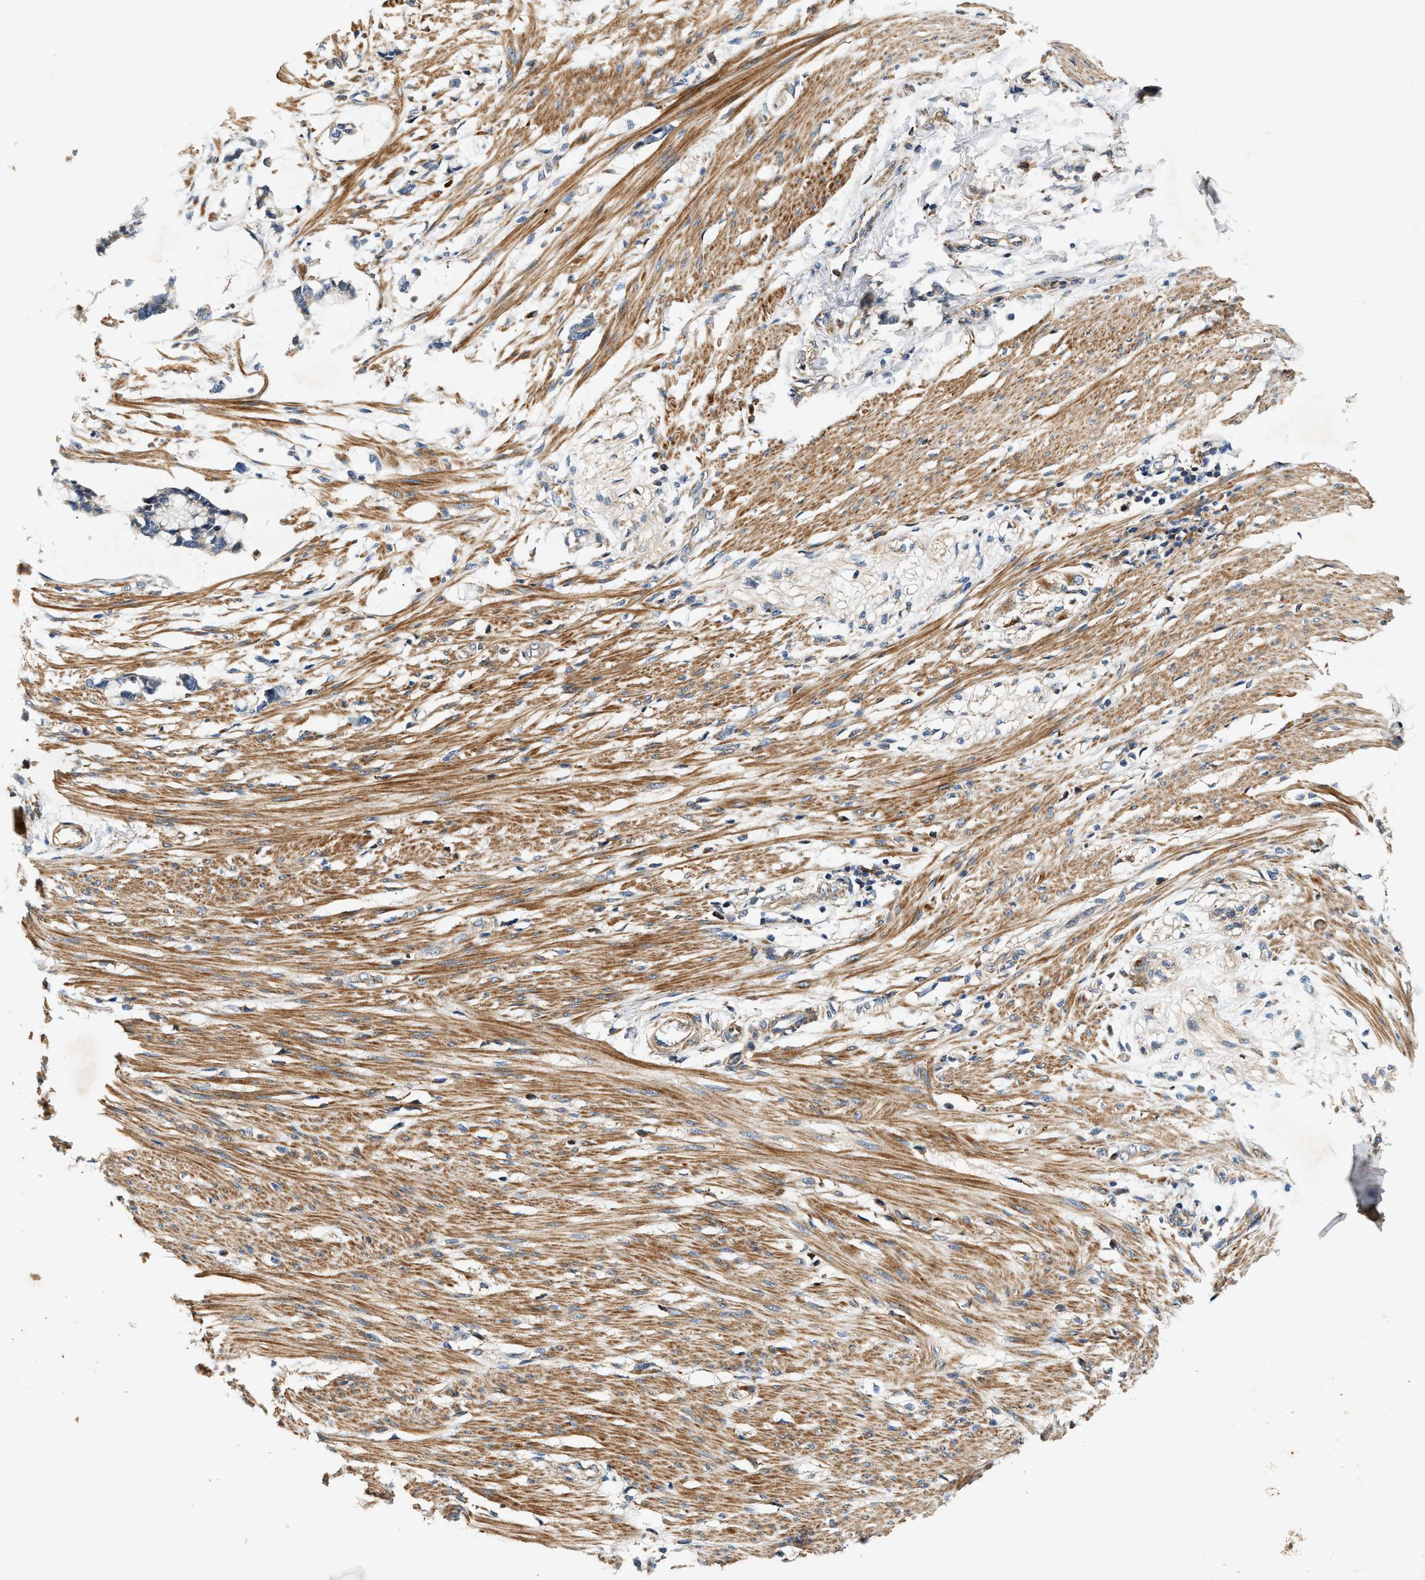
{"staining": {"intensity": "moderate", "quantity": ">75%", "location": "cytoplasmic/membranous"}, "tissue": "smooth muscle", "cell_type": "Smooth muscle cells", "image_type": "normal", "snomed": [{"axis": "morphology", "description": "Normal tissue, NOS"}, {"axis": "morphology", "description": "Adenocarcinoma, NOS"}, {"axis": "topography", "description": "Smooth muscle"}, {"axis": "topography", "description": "Colon"}], "caption": "A brown stain highlights moderate cytoplasmic/membranous staining of a protein in smooth muscle cells of unremarkable smooth muscle. (Stains: DAB in brown, nuclei in blue, Microscopy: brightfield microscopy at high magnification).", "gene": "DUSP10", "patient": {"sex": "male", "age": 14}}